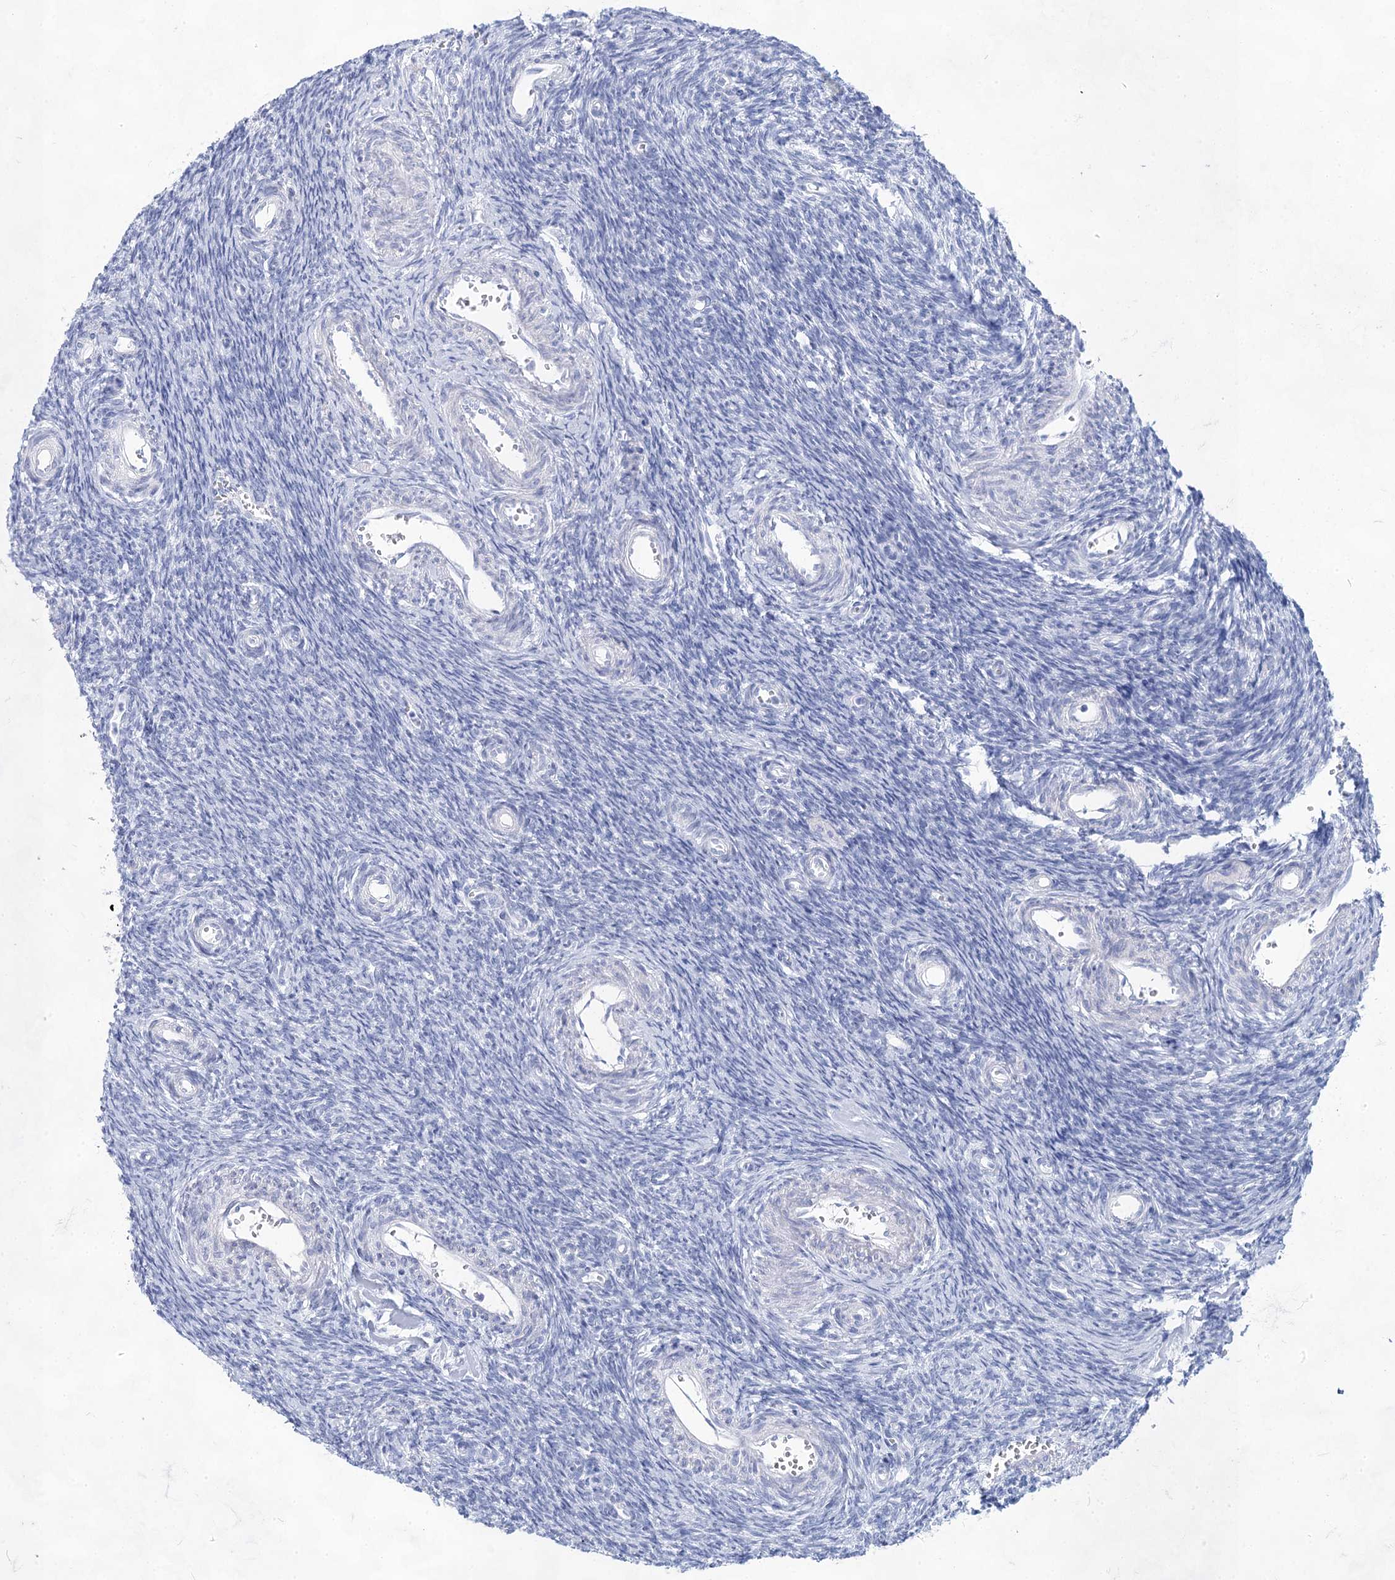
{"staining": {"intensity": "negative", "quantity": "none", "location": "none"}, "tissue": "ovary", "cell_type": "Ovarian stroma cells", "image_type": "normal", "snomed": [{"axis": "morphology", "description": "Normal tissue, NOS"}, {"axis": "topography", "description": "Ovary"}], "caption": "A micrograph of human ovary is negative for staining in ovarian stroma cells. (DAB (3,3'-diaminobenzidine) immunohistochemistry (IHC), high magnification).", "gene": "ACRV1", "patient": {"sex": "female", "age": 39}}